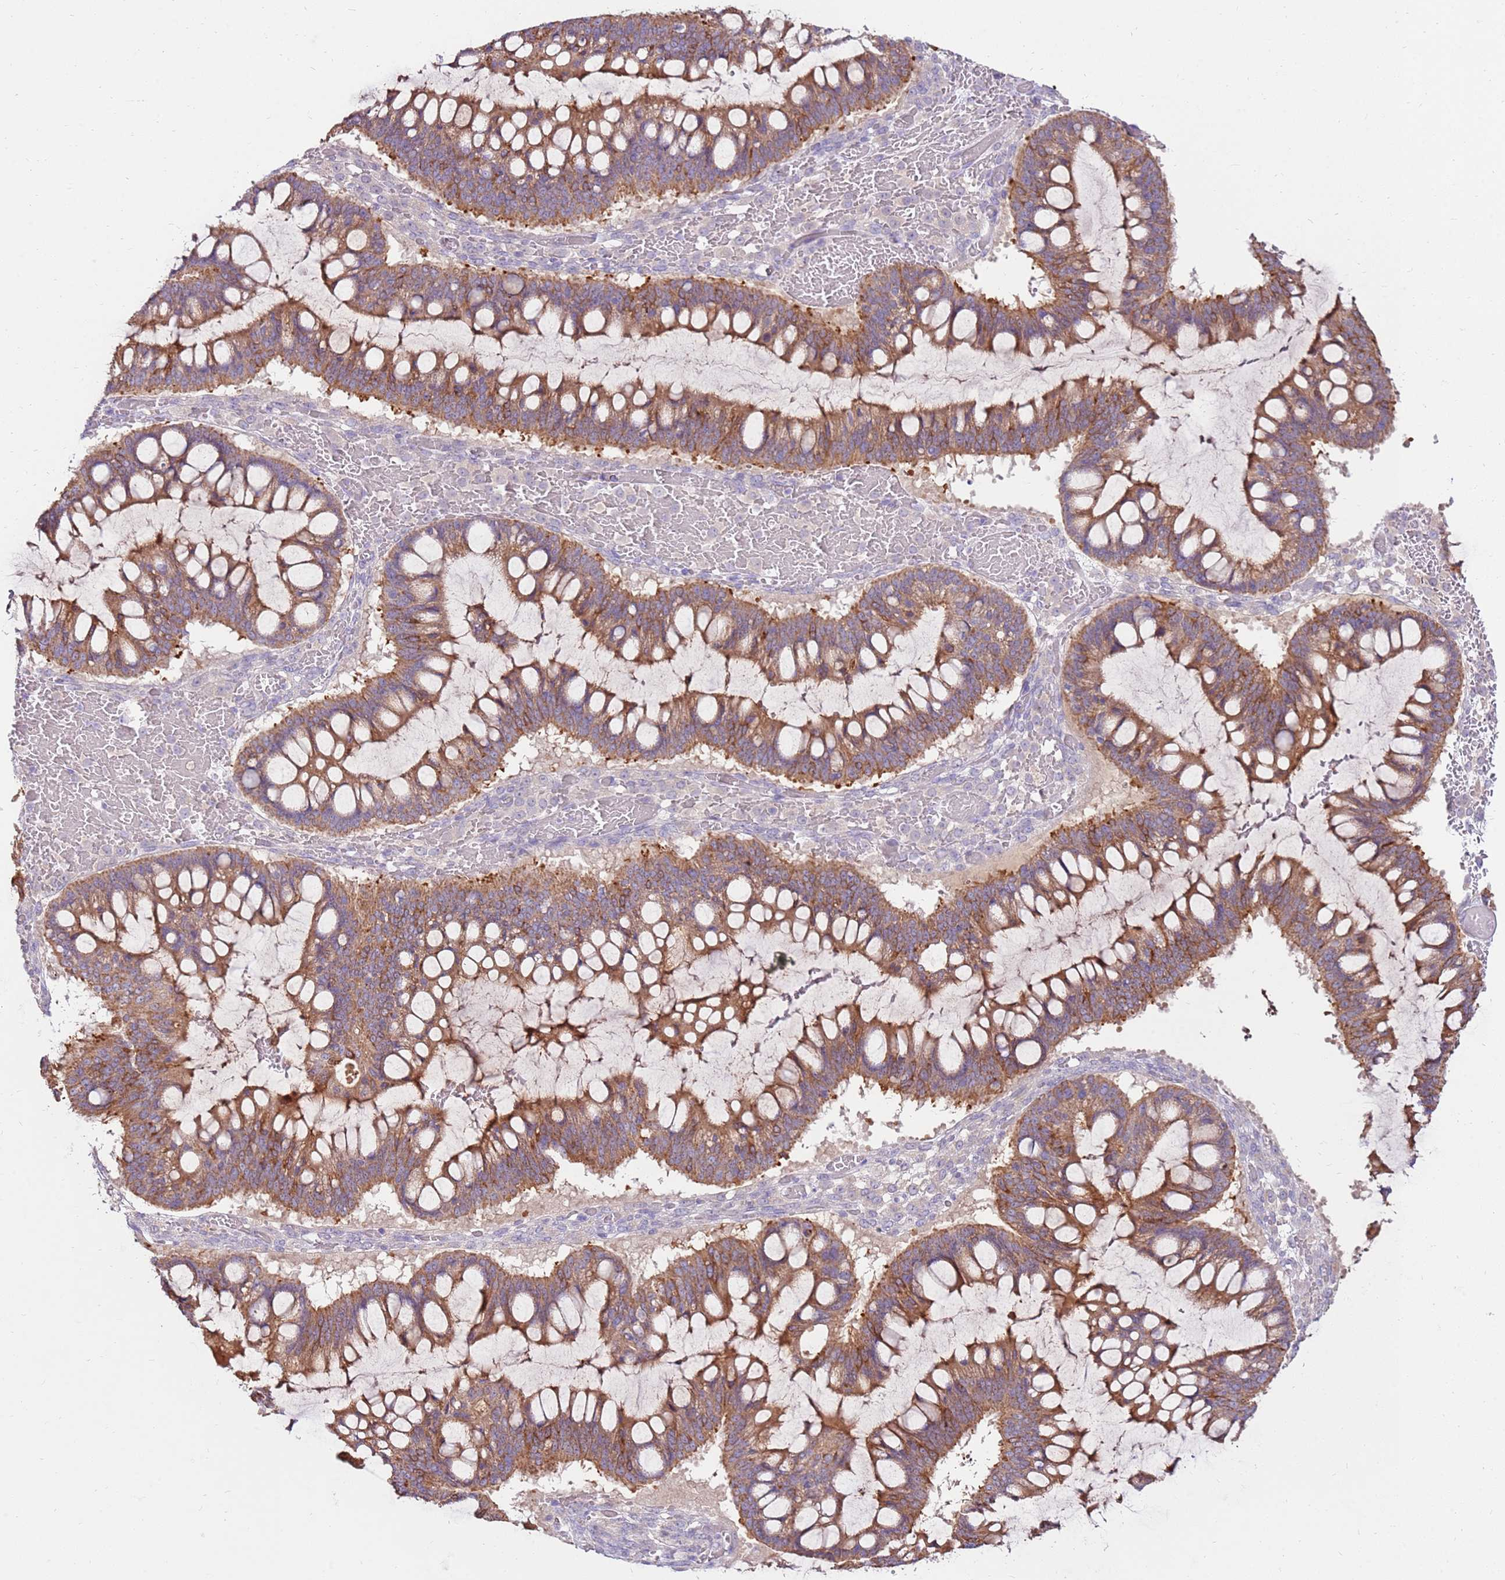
{"staining": {"intensity": "moderate", "quantity": ">75%", "location": "cytoplasmic/membranous"}, "tissue": "ovarian cancer", "cell_type": "Tumor cells", "image_type": "cancer", "snomed": [{"axis": "morphology", "description": "Cystadenocarcinoma, mucinous, NOS"}, {"axis": "topography", "description": "Ovary"}], "caption": "DAB (3,3'-diaminobenzidine) immunohistochemical staining of human ovarian mucinous cystadenocarcinoma shows moderate cytoplasmic/membranous protein positivity in approximately >75% of tumor cells.", "gene": "SLC44A4", "patient": {"sex": "female", "age": 73}}